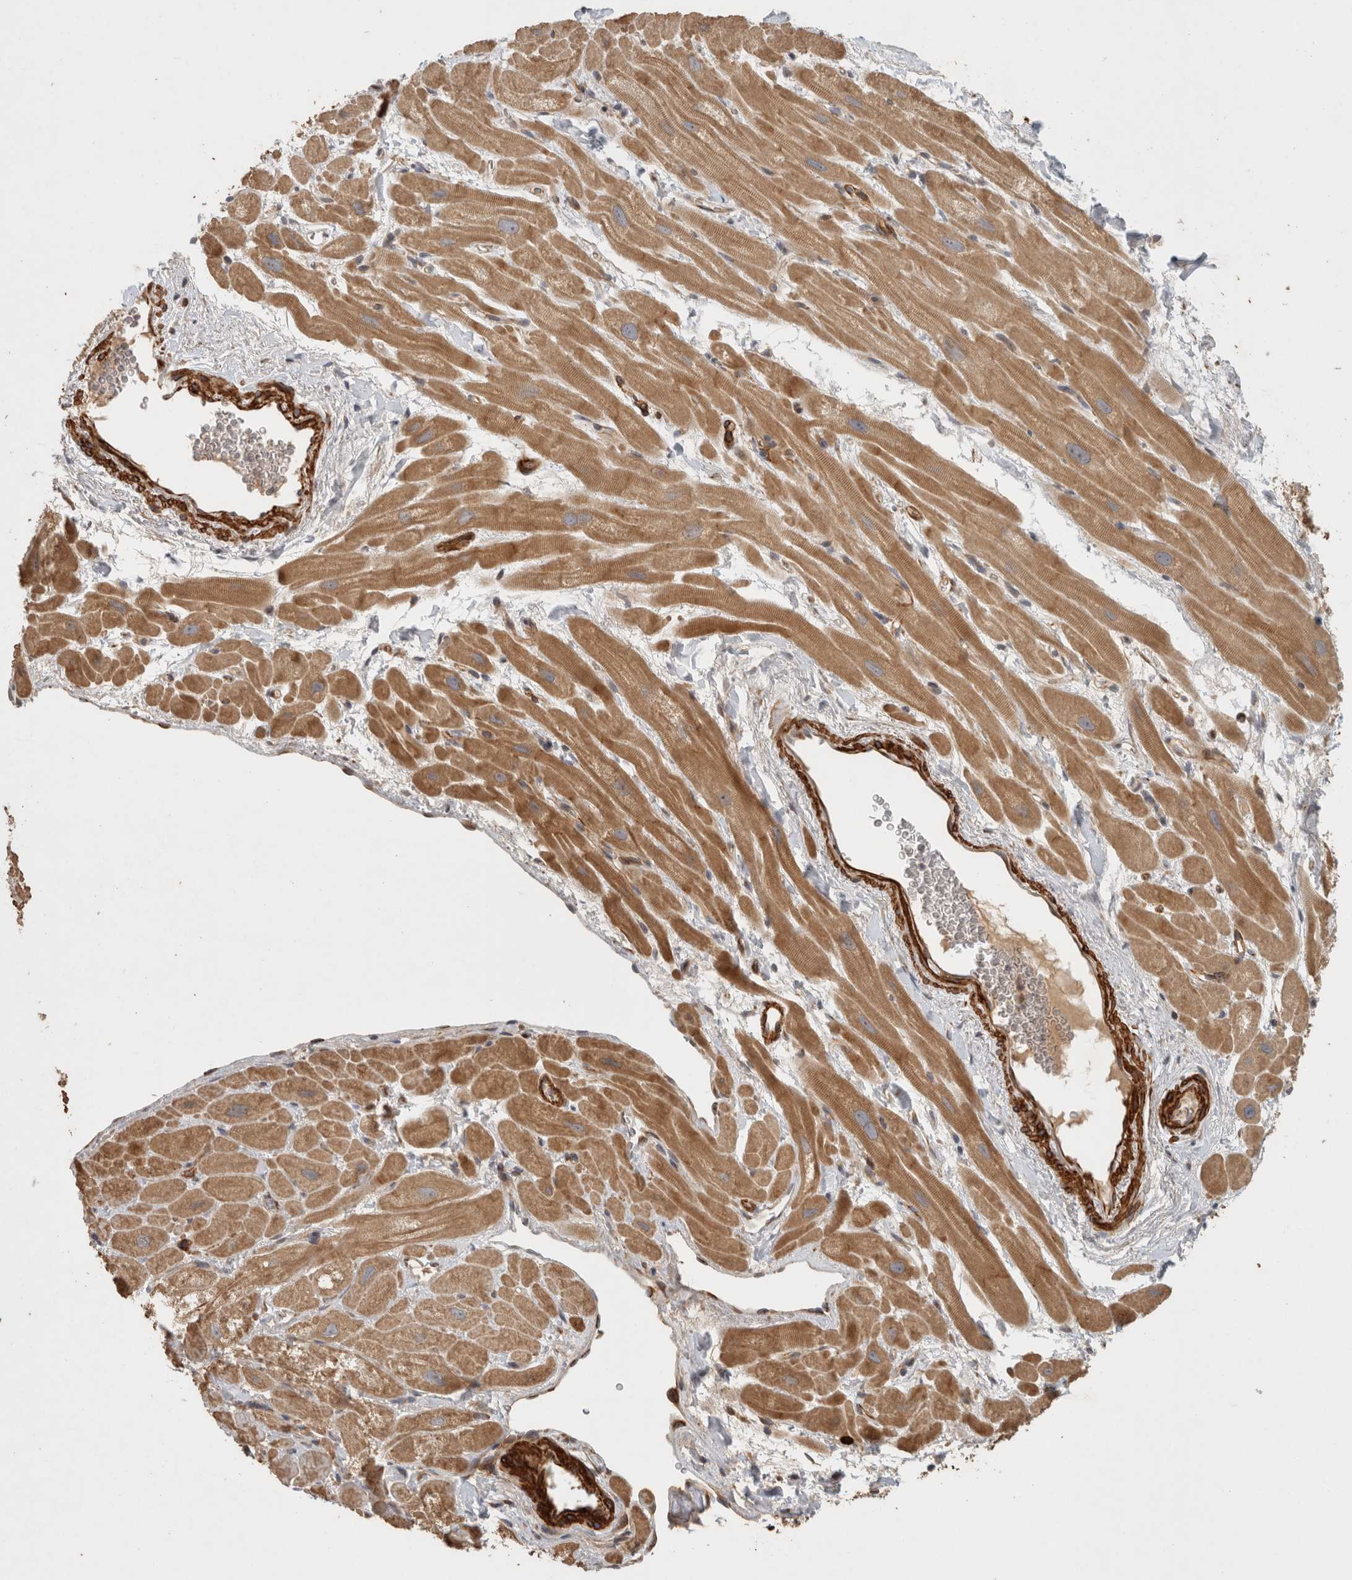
{"staining": {"intensity": "moderate", "quantity": ">75%", "location": "cytoplasmic/membranous"}, "tissue": "heart muscle", "cell_type": "Cardiomyocytes", "image_type": "normal", "snomed": [{"axis": "morphology", "description": "Normal tissue, NOS"}, {"axis": "topography", "description": "Heart"}], "caption": "IHC micrograph of unremarkable human heart muscle stained for a protein (brown), which shows medium levels of moderate cytoplasmic/membranous staining in approximately >75% of cardiomyocytes.", "gene": "SIPA1L2", "patient": {"sex": "male", "age": 49}}